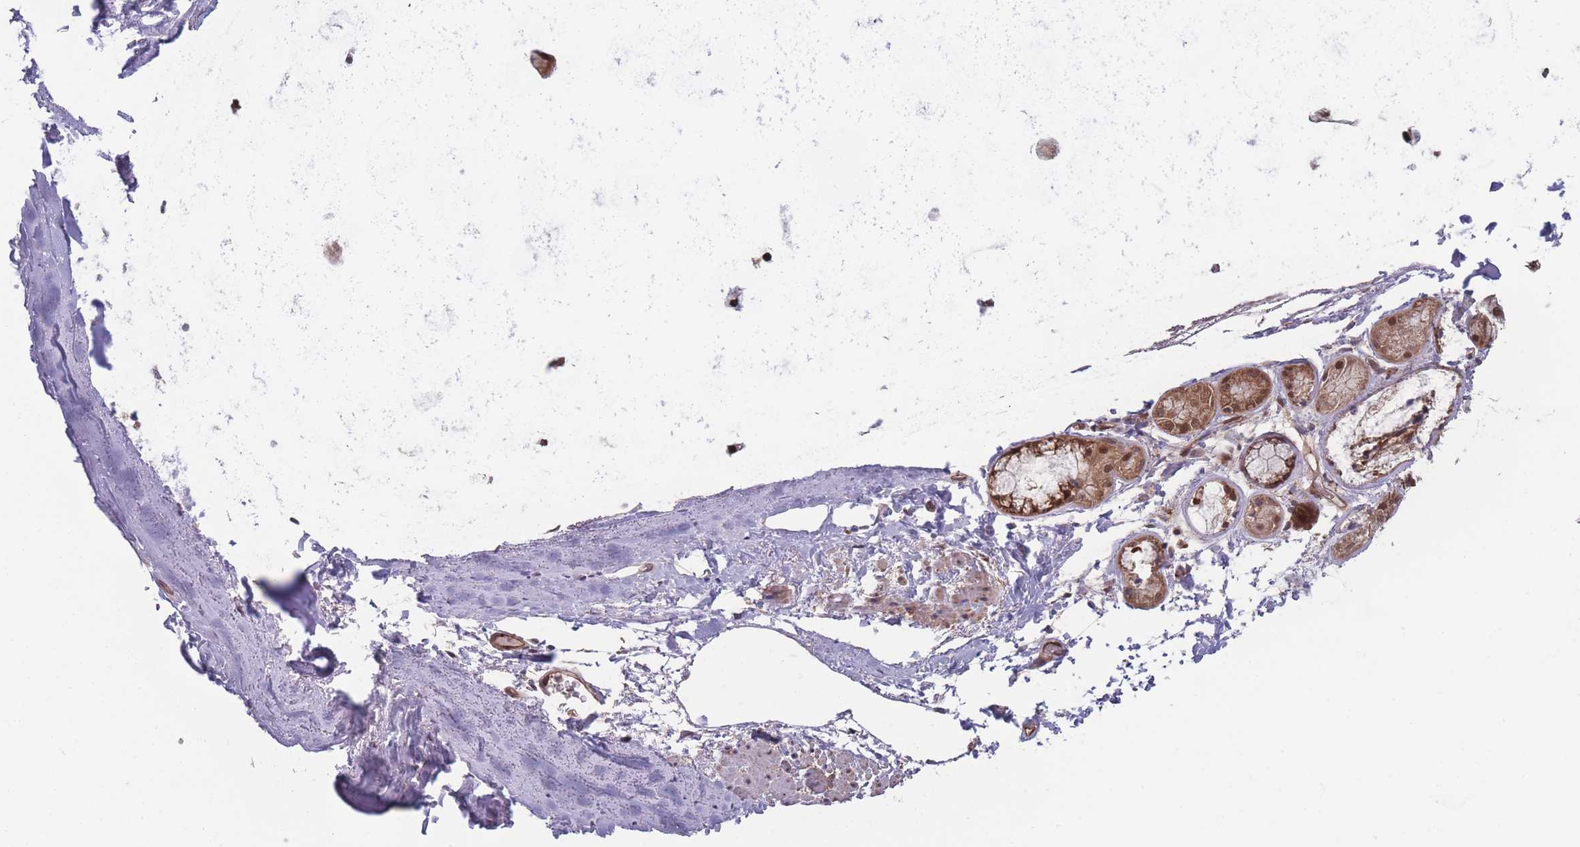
{"staining": {"intensity": "negative", "quantity": "none", "location": "none"}, "tissue": "adipose tissue", "cell_type": "Adipocytes", "image_type": "normal", "snomed": [{"axis": "morphology", "description": "Normal tissue, NOS"}, {"axis": "topography", "description": "Cartilage tissue"}], "caption": "The photomicrograph reveals no staining of adipocytes in benign adipose tissue. The staining was performed using DAB to visualize the protein expression in brown, while the nuclei were stained in blue with hematoxylin (Magnification: 20x).", "gene": "RPS18", "patient": {"sex": "male", "age": 73}}